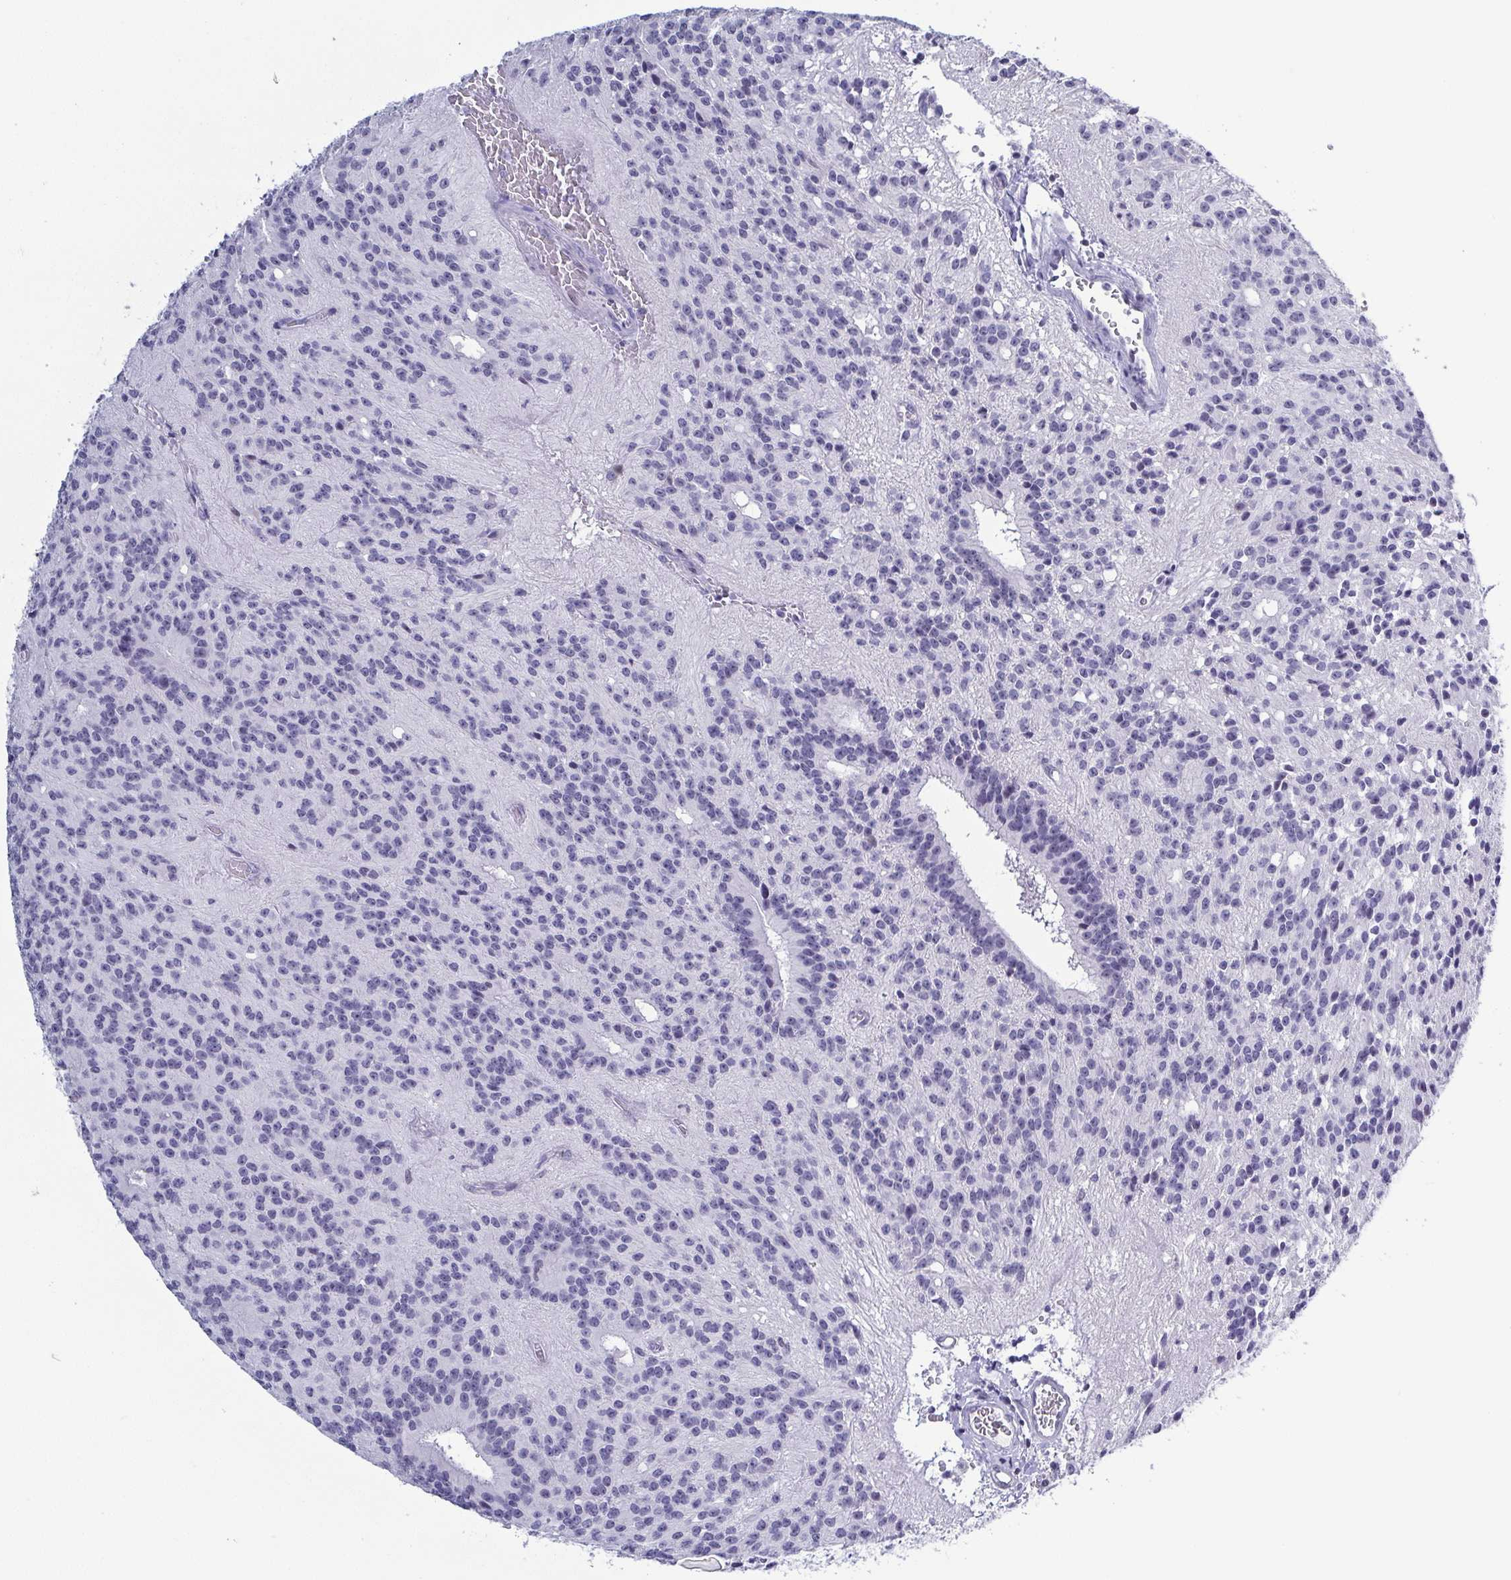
{"staining": {"intensity": "negative", "quantity": "none", "location": "none"}, "tissue": "glioma", "cell_type": "Tumor cells", "image_type": "cancer", "snomed": [{"axis": "morphology", "description": "Glioma, malignant, Low grade"}, {"axis": "topography", "description": "Brain"}], "caption": "IHC photomicrograph of neoplastic tissue: human low-grade glioma (malignant) stained with DAB (3,3'-diaminobenzidine) reveals no significant protein expression in tumor cells.", "gene": "BZW1", "patient": {"sex": "male", "age": 31}}